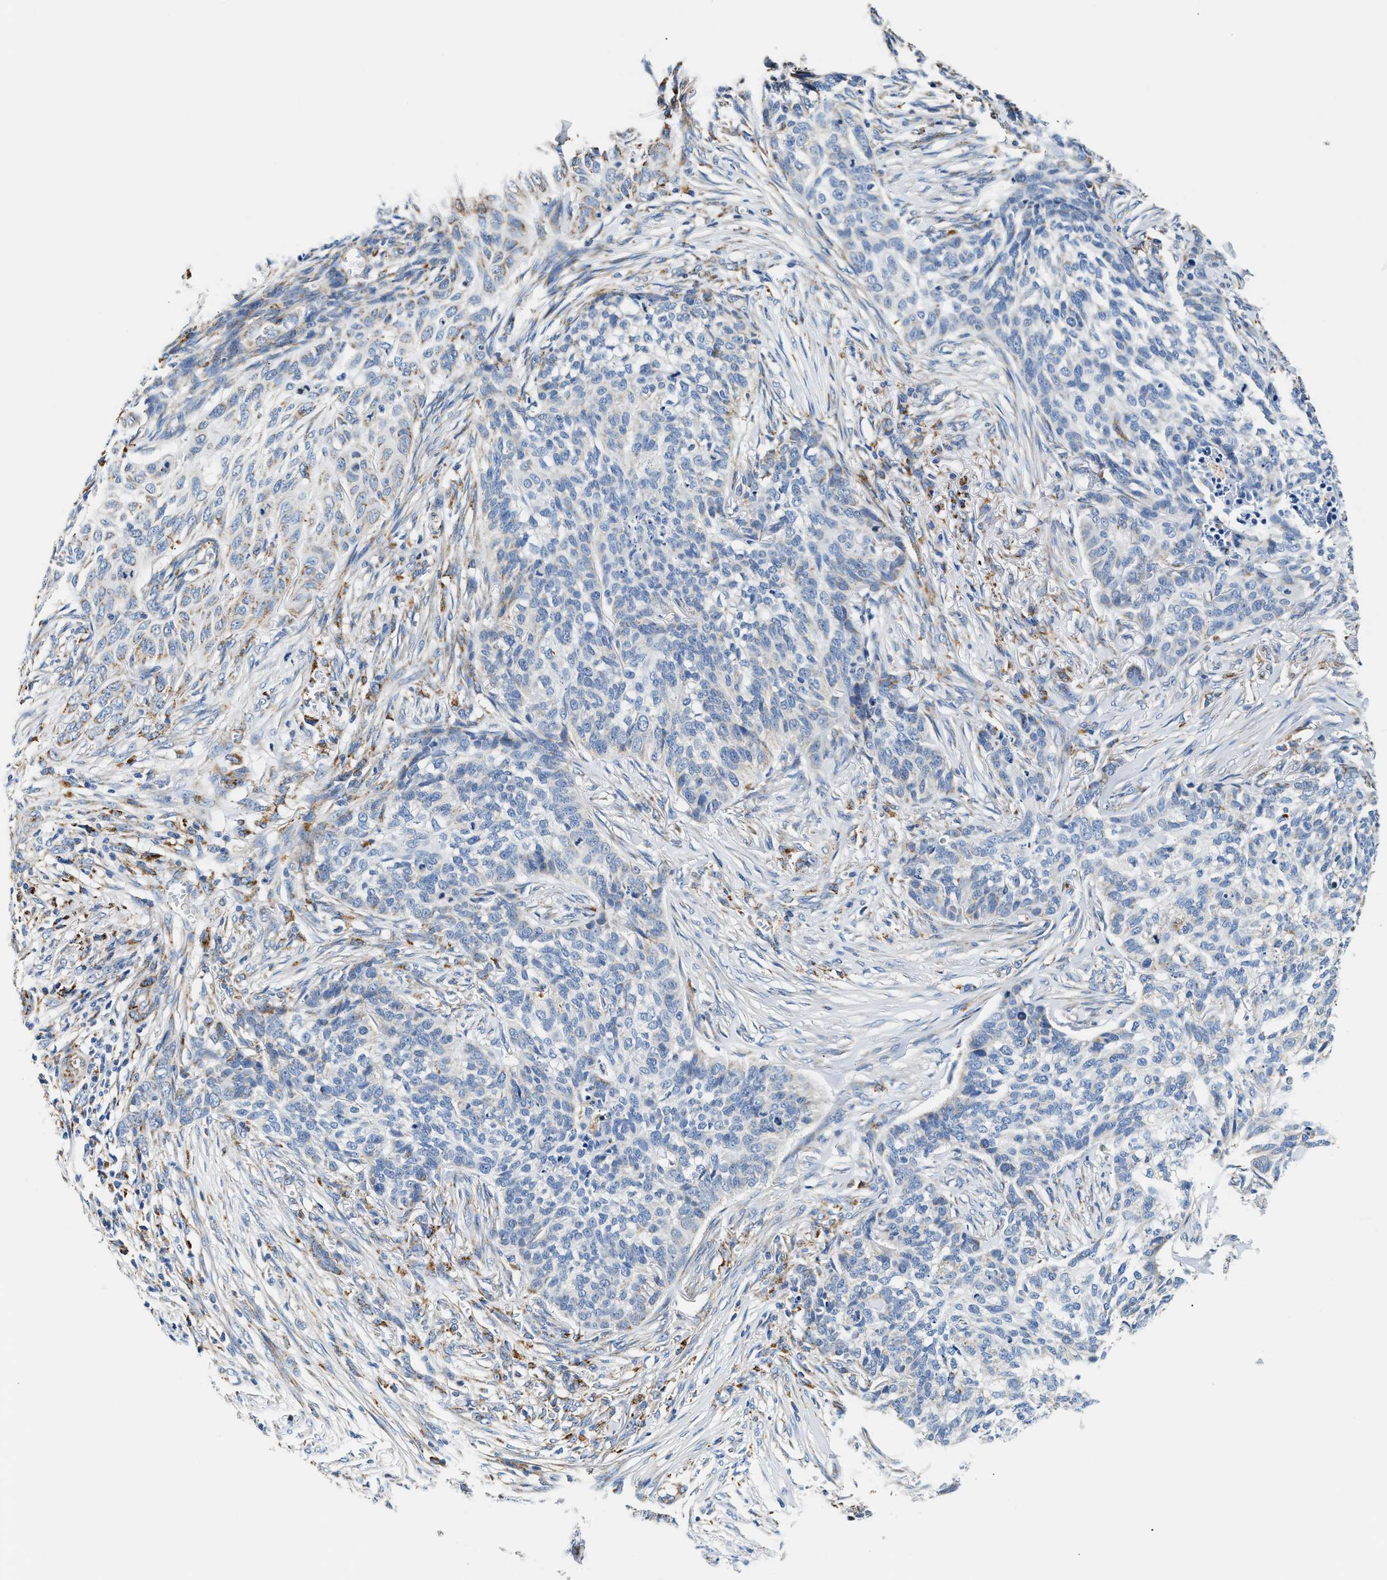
{"staining": {"intensity": "negative", "quantity": "none", "location": "none"}, "tissue": "skin cancer", "cell_type": "Tumor cells", "image_type": "cancer", "snomed": [{"axis": "morphology", "description": "Basal cell carcinoma"}, {"axis": "topography", "description": "Skin"}], "caption": "Immunohistochemical staining of skin cancer (basal cell carcinoma) demonstrates no significant positivity in tumor cells.", "gene": "ACADVL", "patient": {"sex": "male", "age": 85}}